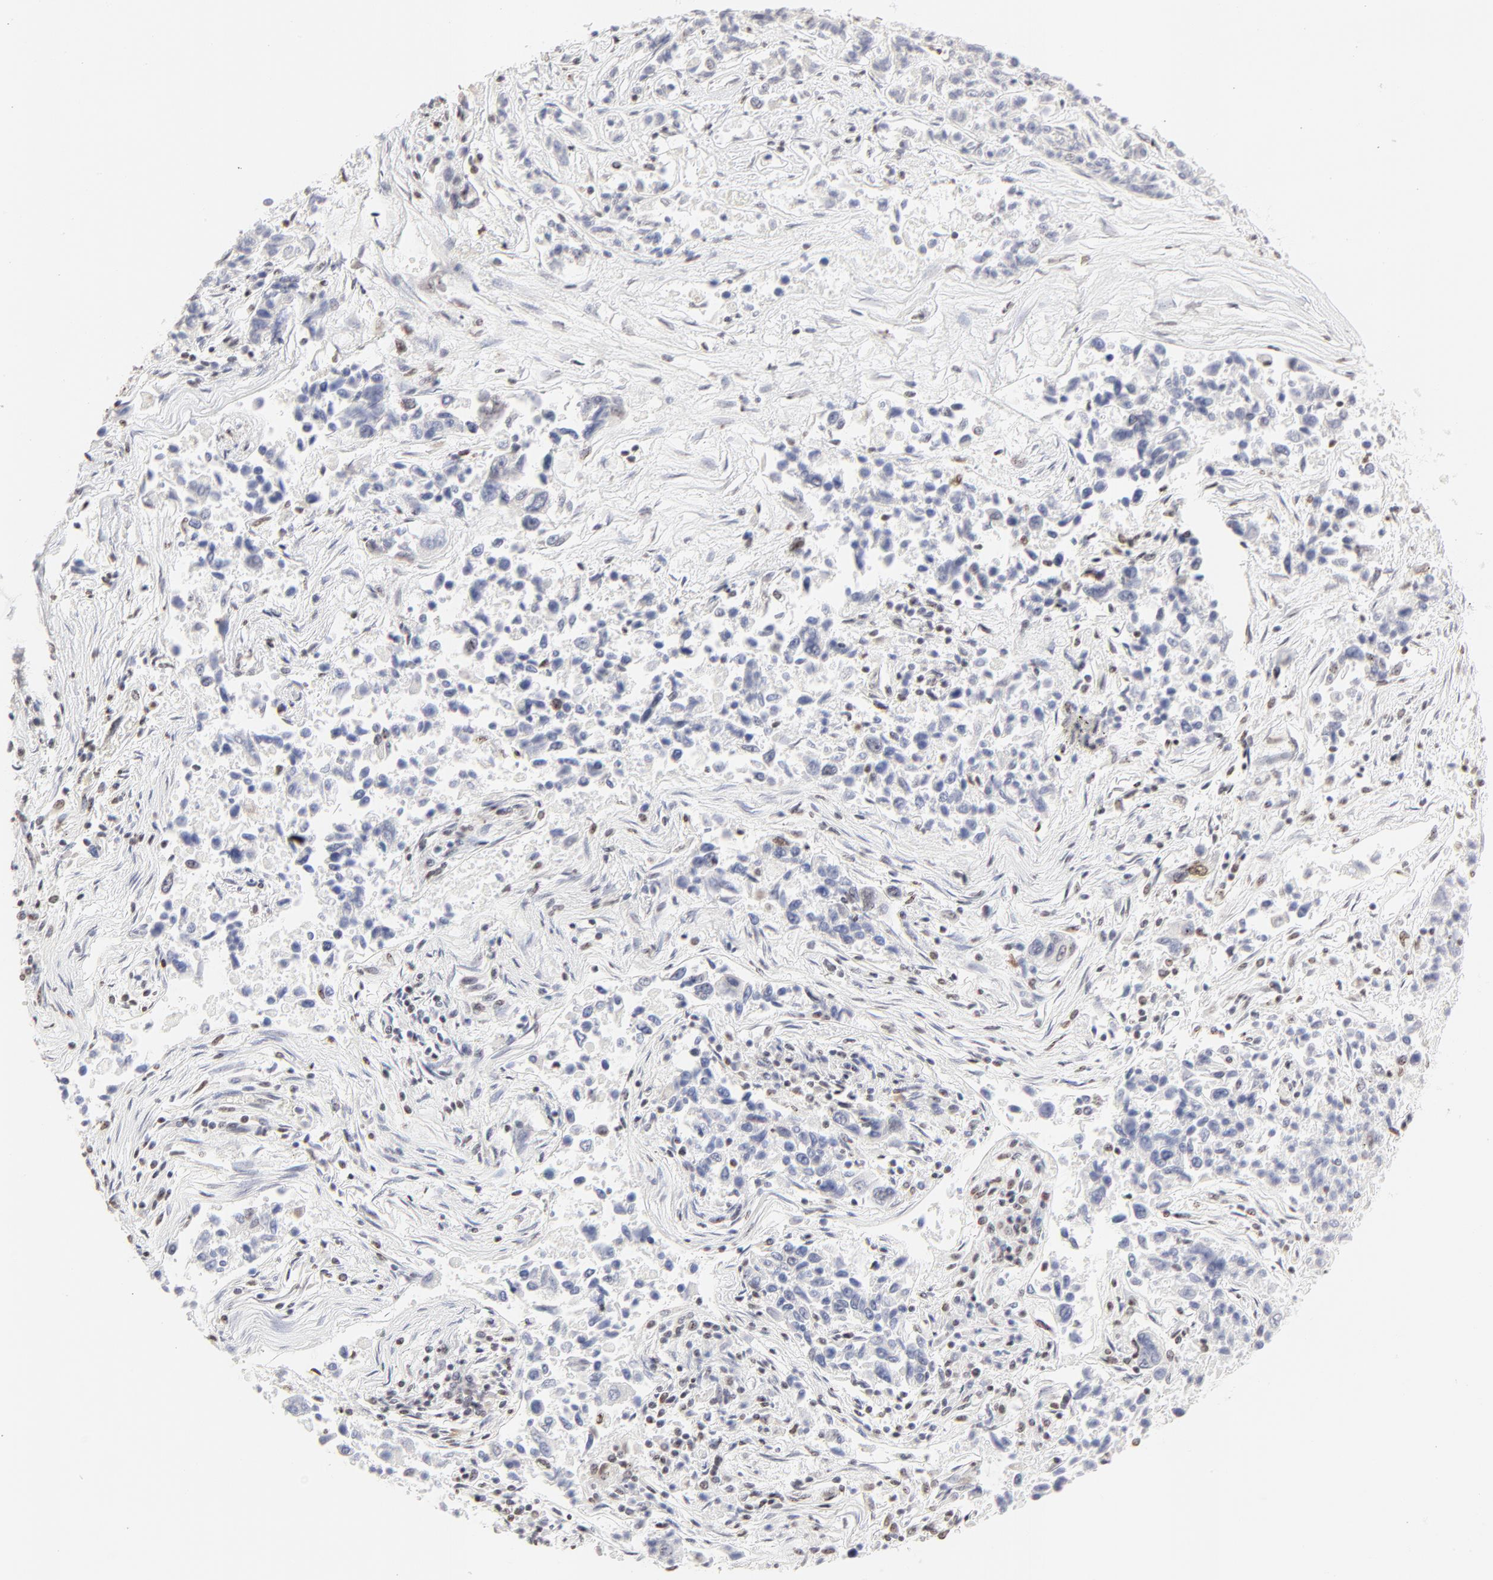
{"staining": {"intensity": "negative", "quantity": "none", "location": "none"}, "tissue": "lung cancer", "cell_type": "Tumor cells", "image_type": "cancer", "snomed": [{"axis": "morphology", "description": "Adenocarcinoma, NOS"}, {"axis": "topography", "description": "Lung"}], "caption": "Photomicrograph shows no protein positivity in tumor cells of adenocarcinoma (lung) tissue. The staining is performed using DAB brown chromogen with nuclei counter-stained in using hematoxylin.", "gene": "NFIL3", "patient": {"sex": "male", "age": 84}}